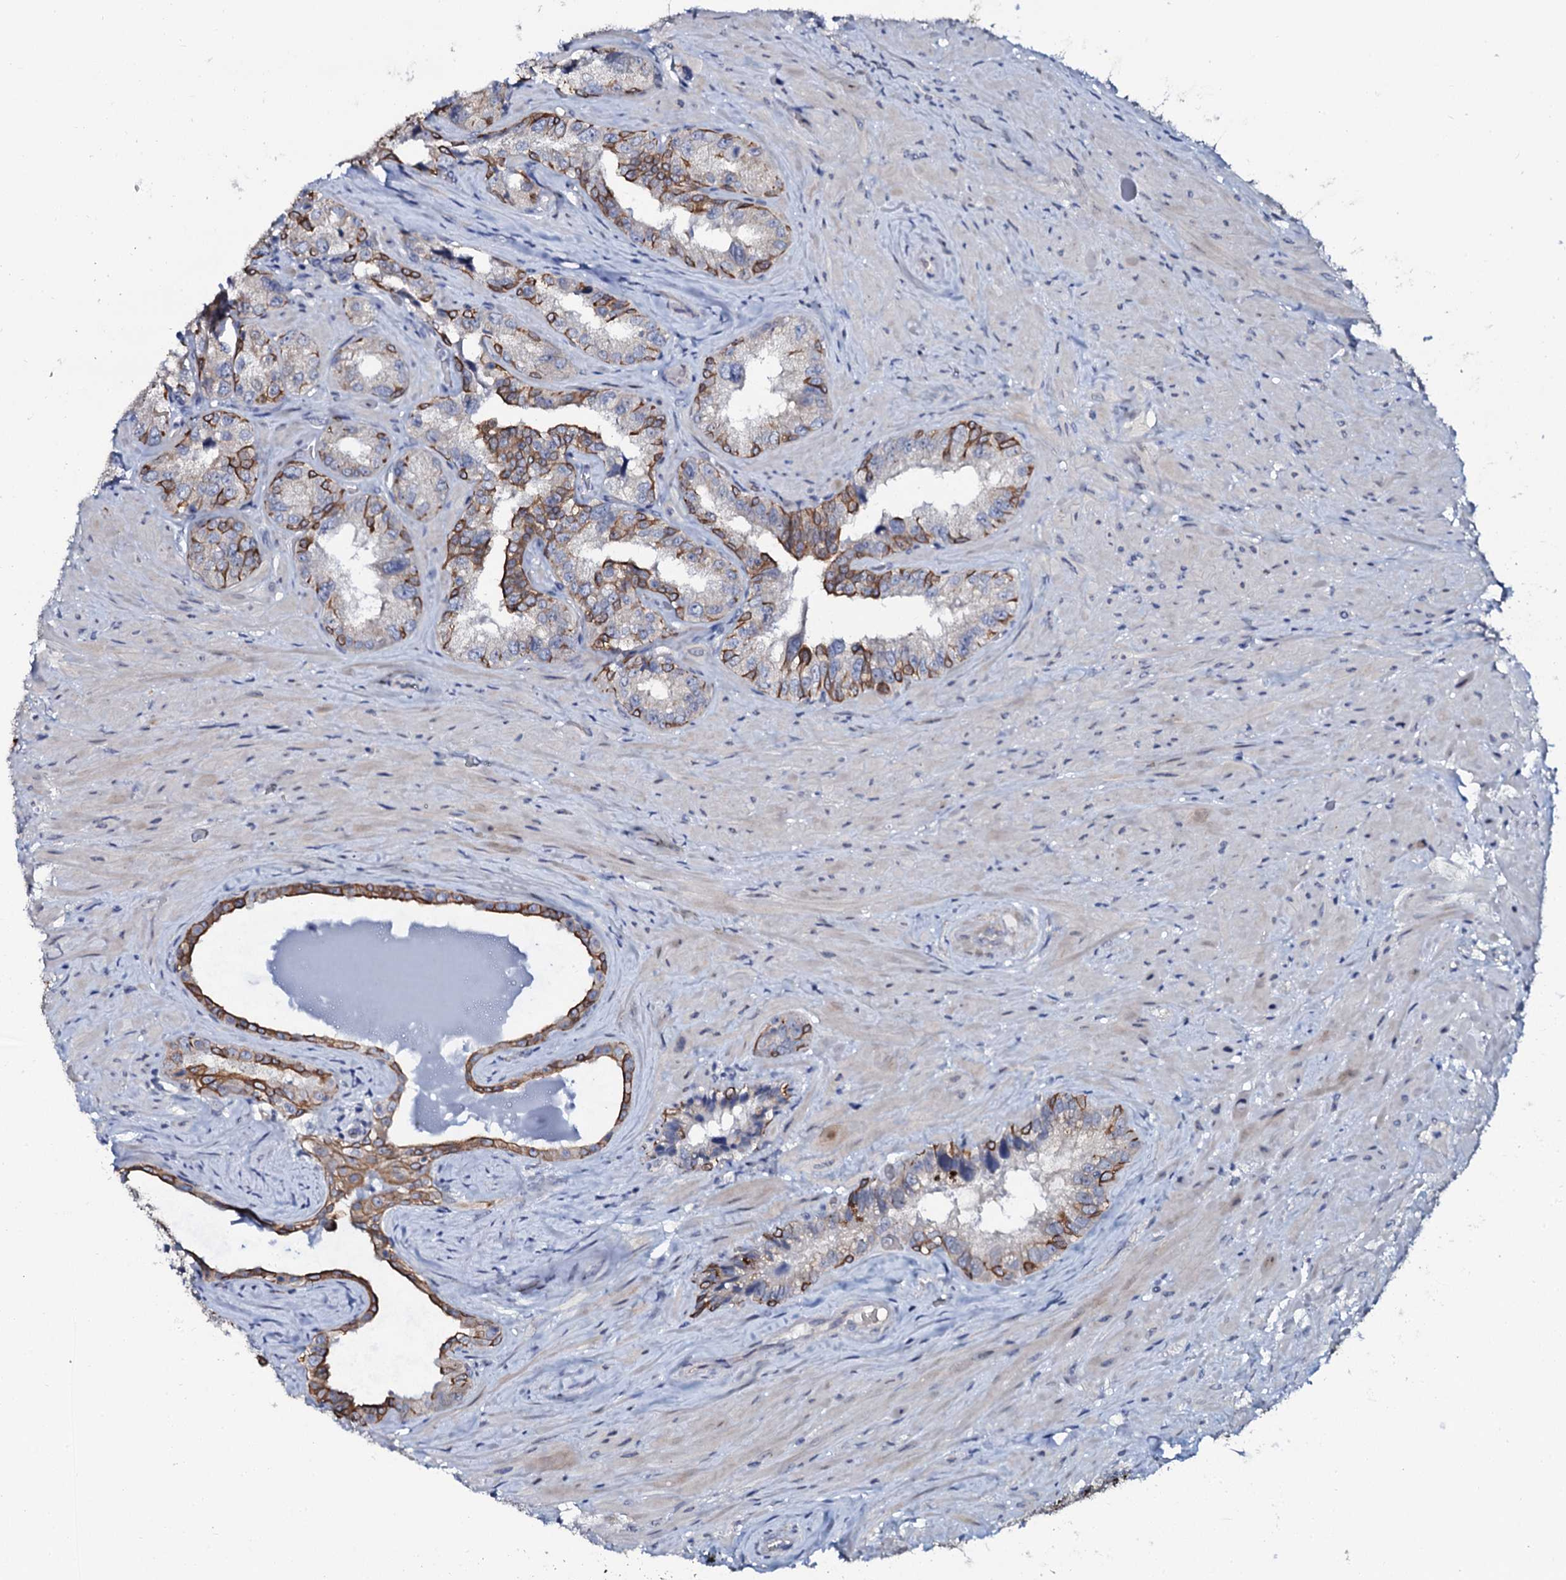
{"staining": {"intensity": "moderate", "quantity": "25%-75%", "location": "cytoplasmic/membranous"}, "tissue": "seminal vesicle", "cell_type": "Glandular cells", "image_type": "normal", "snomed": [{"axis": "morphology", "description": "Normal tissue, NOS"}, {"axis": "topography", "description": "Seminal veicle"}, {"axis": "topography", "description": "Peripheral nerve tissue"}], "caption": "Protein staining of normal seminal vesicle exhibits moderate cytoplasmic/membranous staining in approximately 25%-75% of glandular cells. (brown staining indicates protein expression, while blue staining denotes nuclei).", "gene": "C10orf88", "patient": {"sex": "male", "age": 67}}